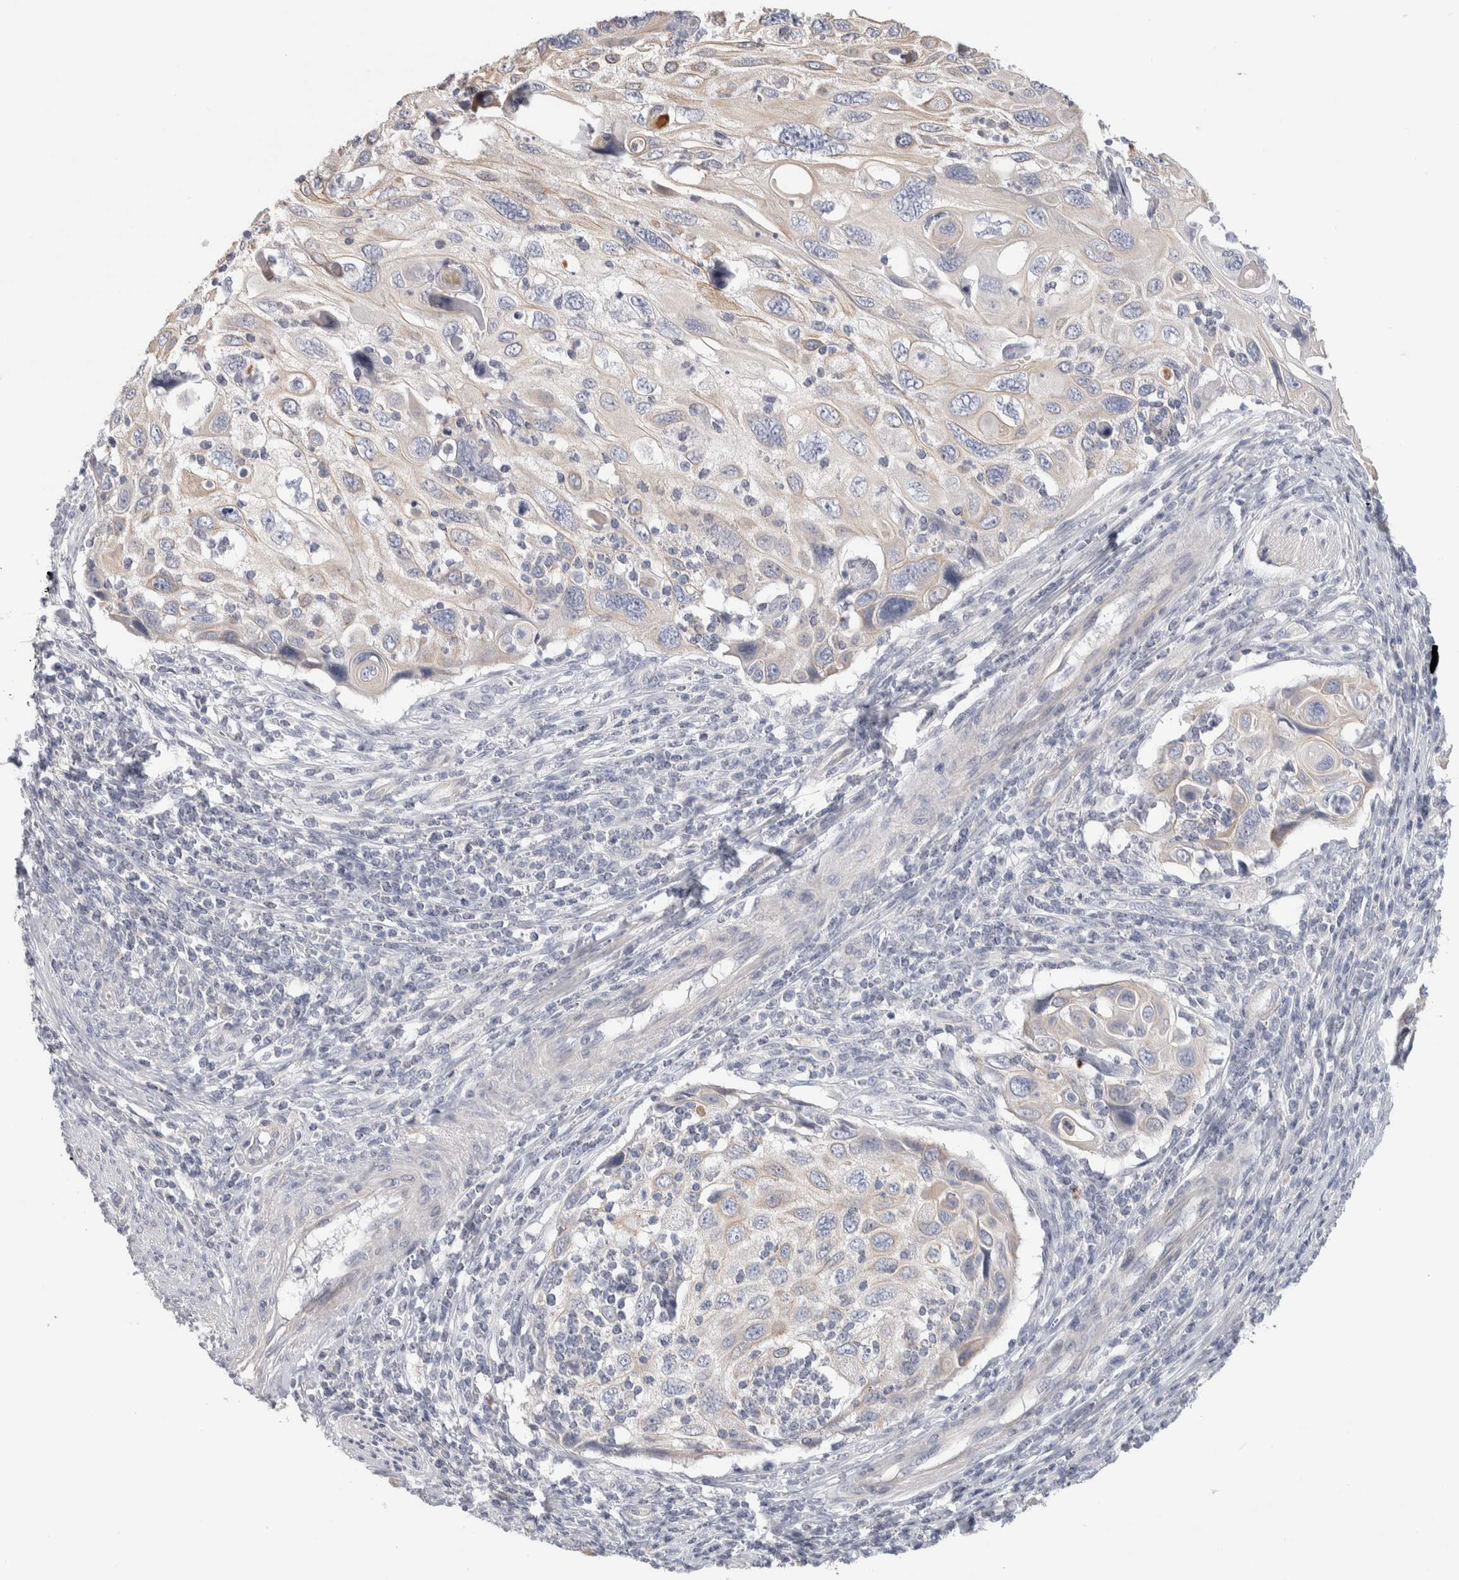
{"staining": {"intensity": "negative", "quantity": "none", "location": "none"}, "tissue": "cervical cancer", "cell_type": "Tumor cells", "image_type": "cancer", "snomed": [{"axis": "morphology", "description": "Squamous cell carcinoma, NOS"}, {"axis": "topography", "description": "Cervix"}], "caption": "The image exhibits no significant staining in tumor cells of cervical cancer (squamous cell carcinoma).", "gene": "DCXR", "patient": {"sex": "female", "age": 70}}